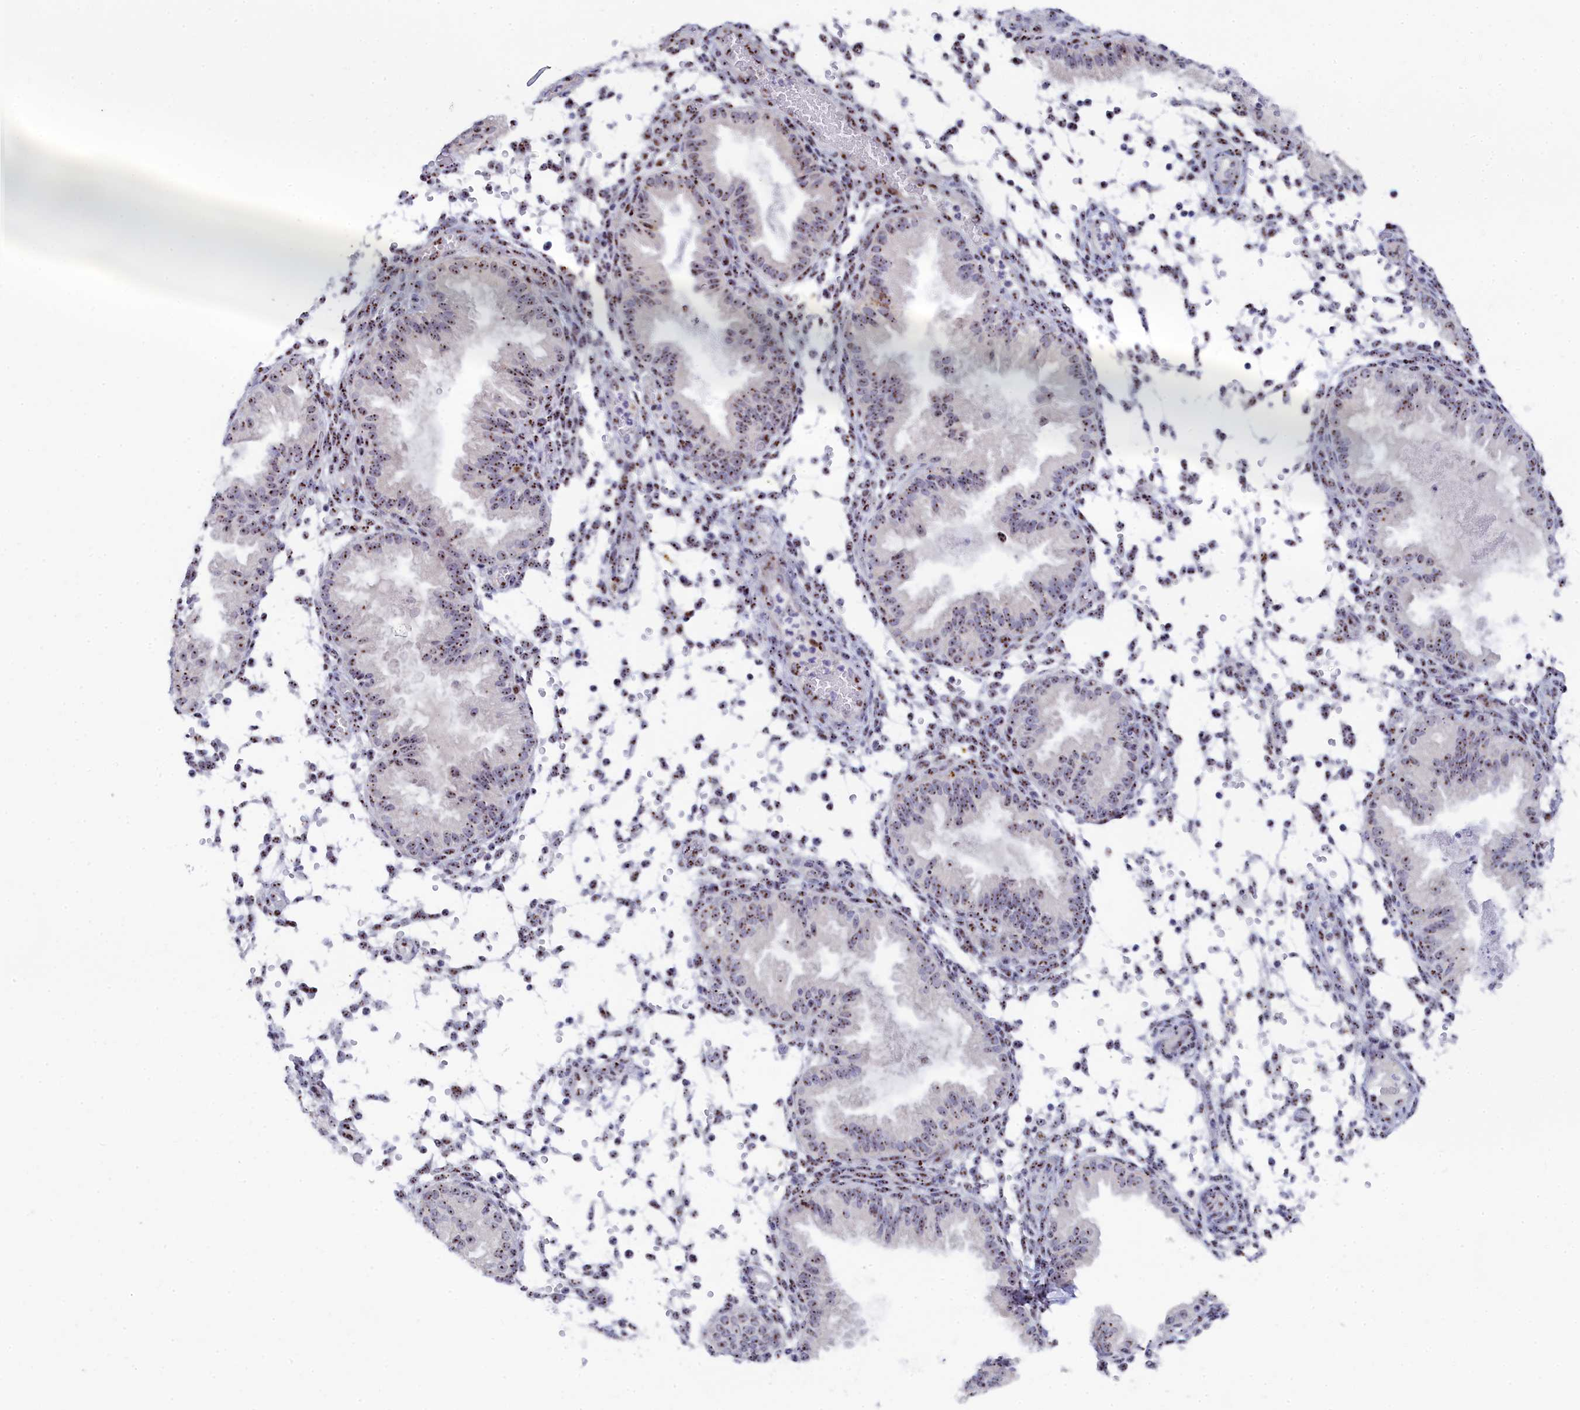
{"staining": {"intensity": "moderate", "quantity": "25%-75%", "location": "nuclear"}, "tissue": "endometrium", "cell_type": "Cells in endometrial stroma", "image_type": "normal", "snomed": [{"axis": "morphology", "description": "Normal tissue, NOS"}, {"axis": "topography", "description": "Endometrium"}], "caption": "Immunohistochemistry (DAB) staining of unremarkable human endometrium shows moderate nuclear protein expression in approximately 25%-75% of cells in endometrial stroma.", "gene": "RSL1D1", "patient": {"sex": "female", "age": 33}}